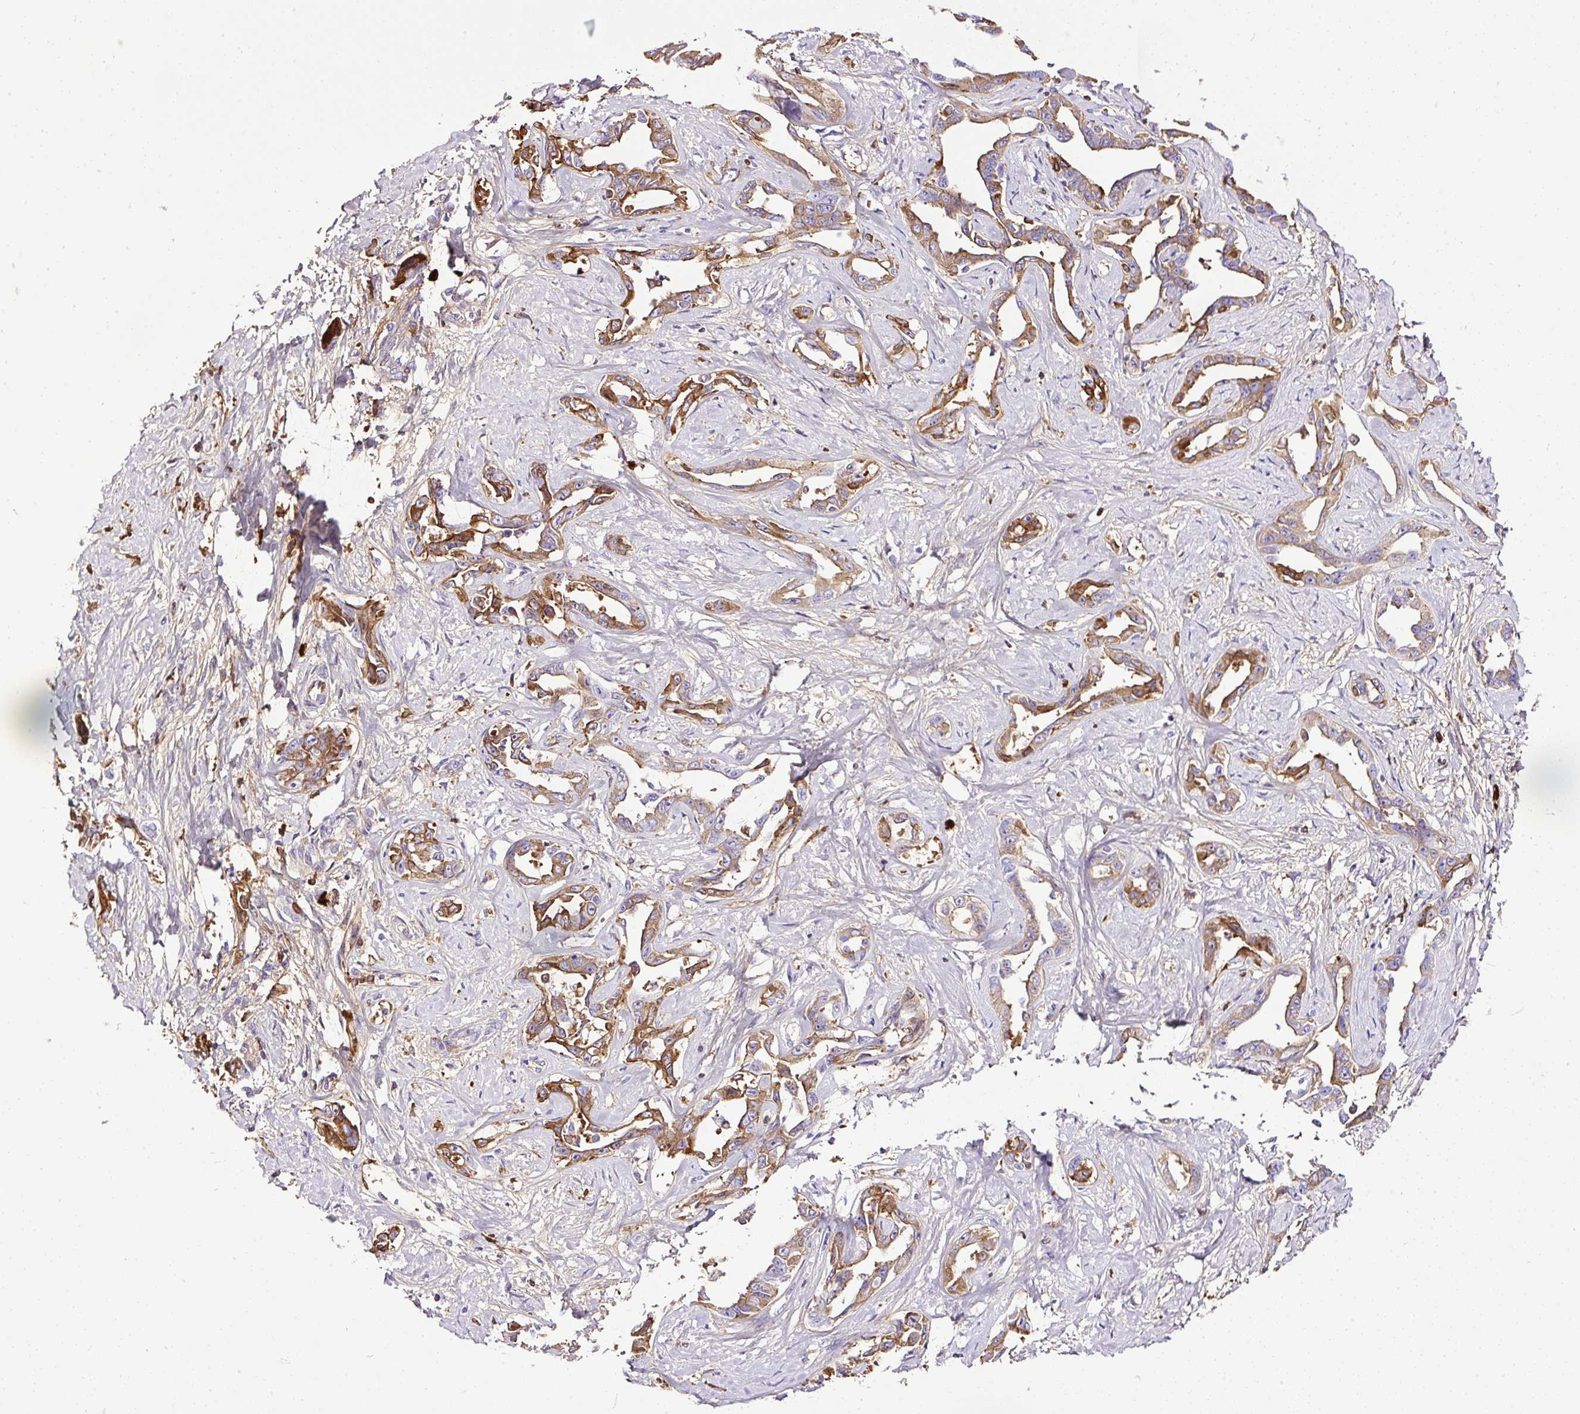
{"staining": {"intensity": "strong", "quantity": ">75%", "location": "cytoplasmic/membranous"}, "tissue": "liver cancer", "cell_type": "Tumor cells", "image_type": "cancer", "snomed": [{"axis": "morphology", "description": "Cholangiocarcinoma"}, {"axis": "topography", "description": "Liver"}], "caption": "There is high levels of strong cytoplasmic/membranous staining in tumor cells of liver cancer, as demonstrated by immunohistochemical staining (brown color).", "gene": "CLEC3B", "patient": {"sex": "male", "age": 59}}